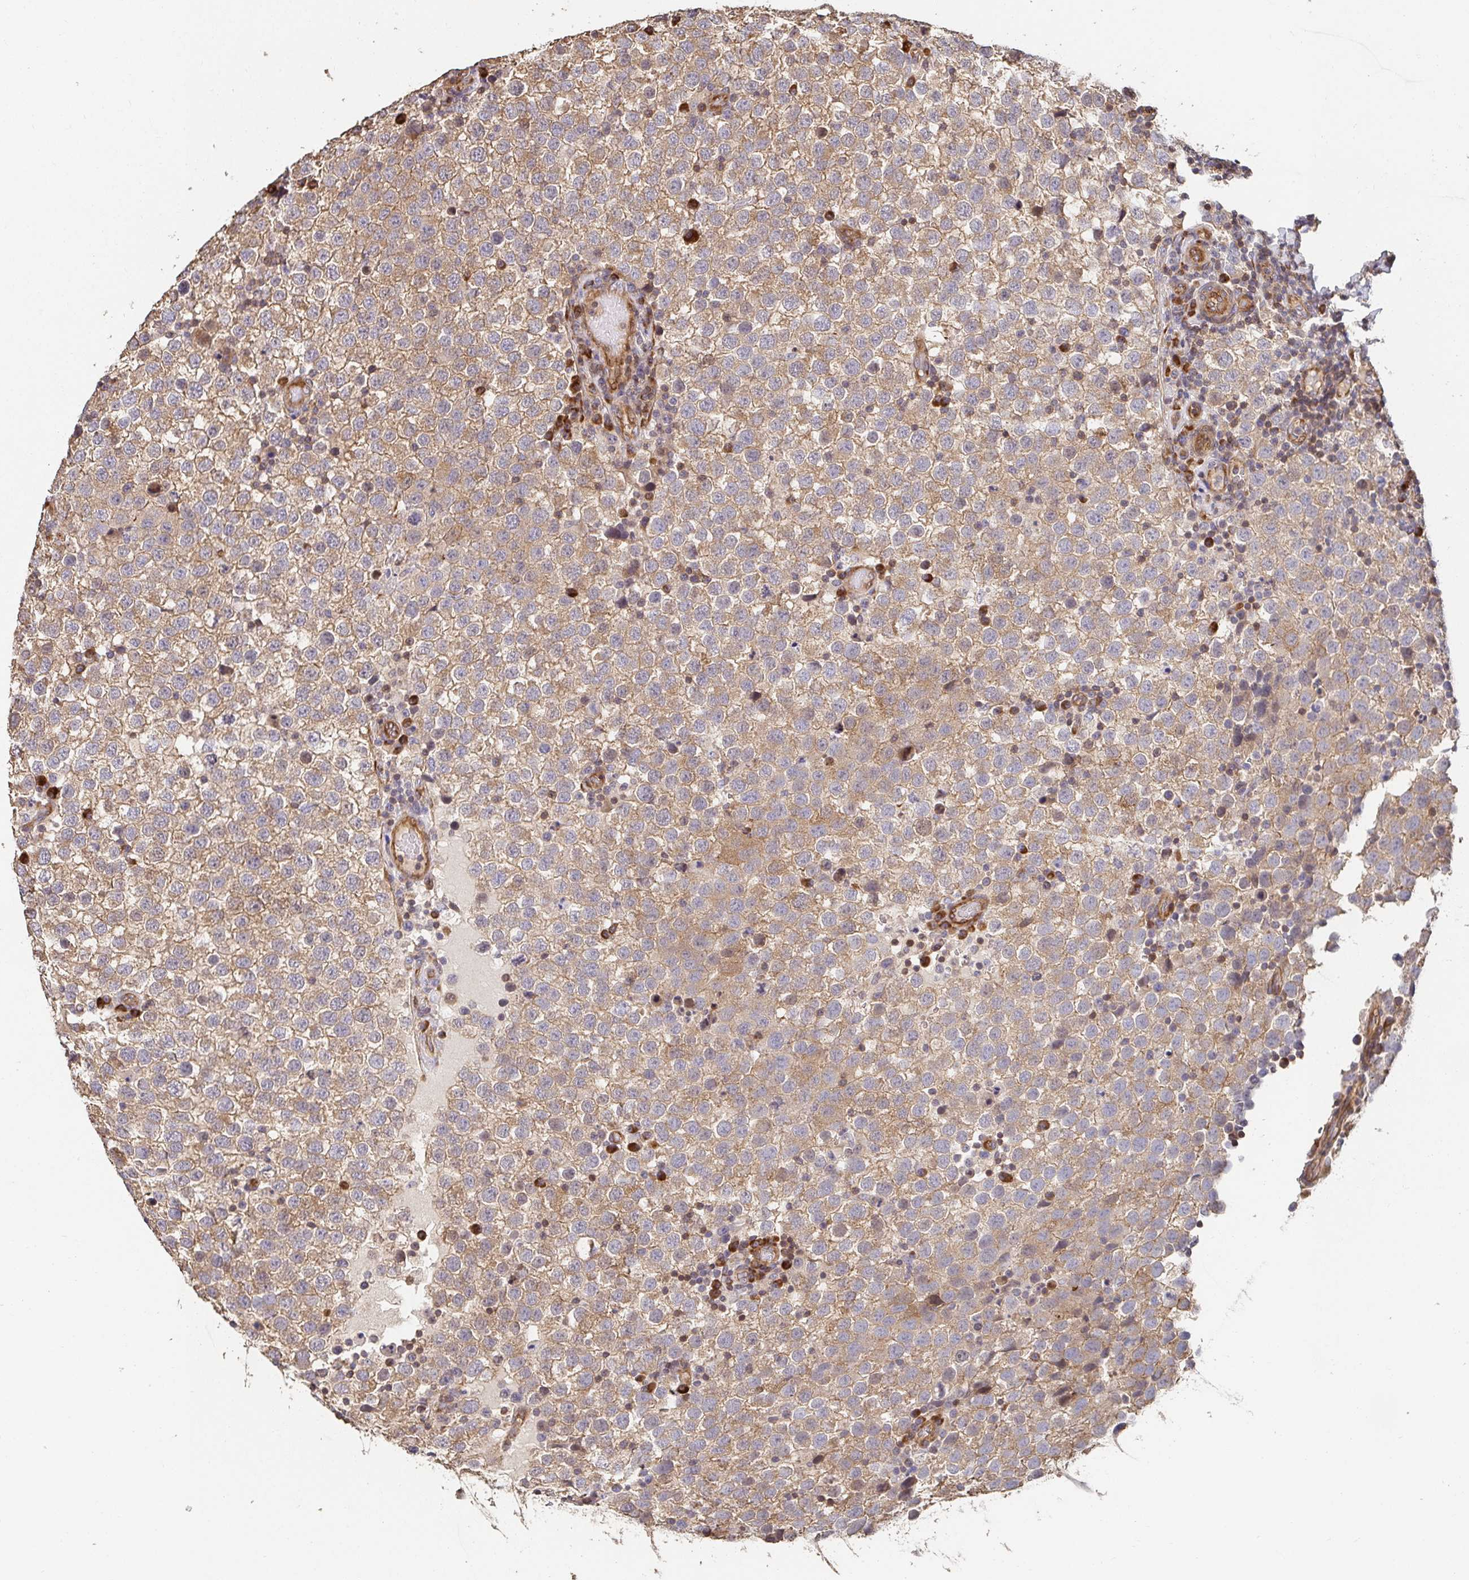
{"staining": {"intensity": "moderate", "quantity": "25%-75%", "location": "cytoplasmic/membranous"}, "tissue": "testis cancer", "cell_type": "Tumor cells", "image_type": "cancer", "snomed": [{"axis": "morphology", "description": "Seminoma, NOS"}, {"axis": "topography", "description": "Testis"}], "caption": "Immunohistochemical staining of human seminoma (testis) displays medium levels of moderate cytoplasmic/membranous expression in approximately 25%-75% of tumor cells.", "gene": "APBB1", "patient": {"sex": "male", "age": 34}}